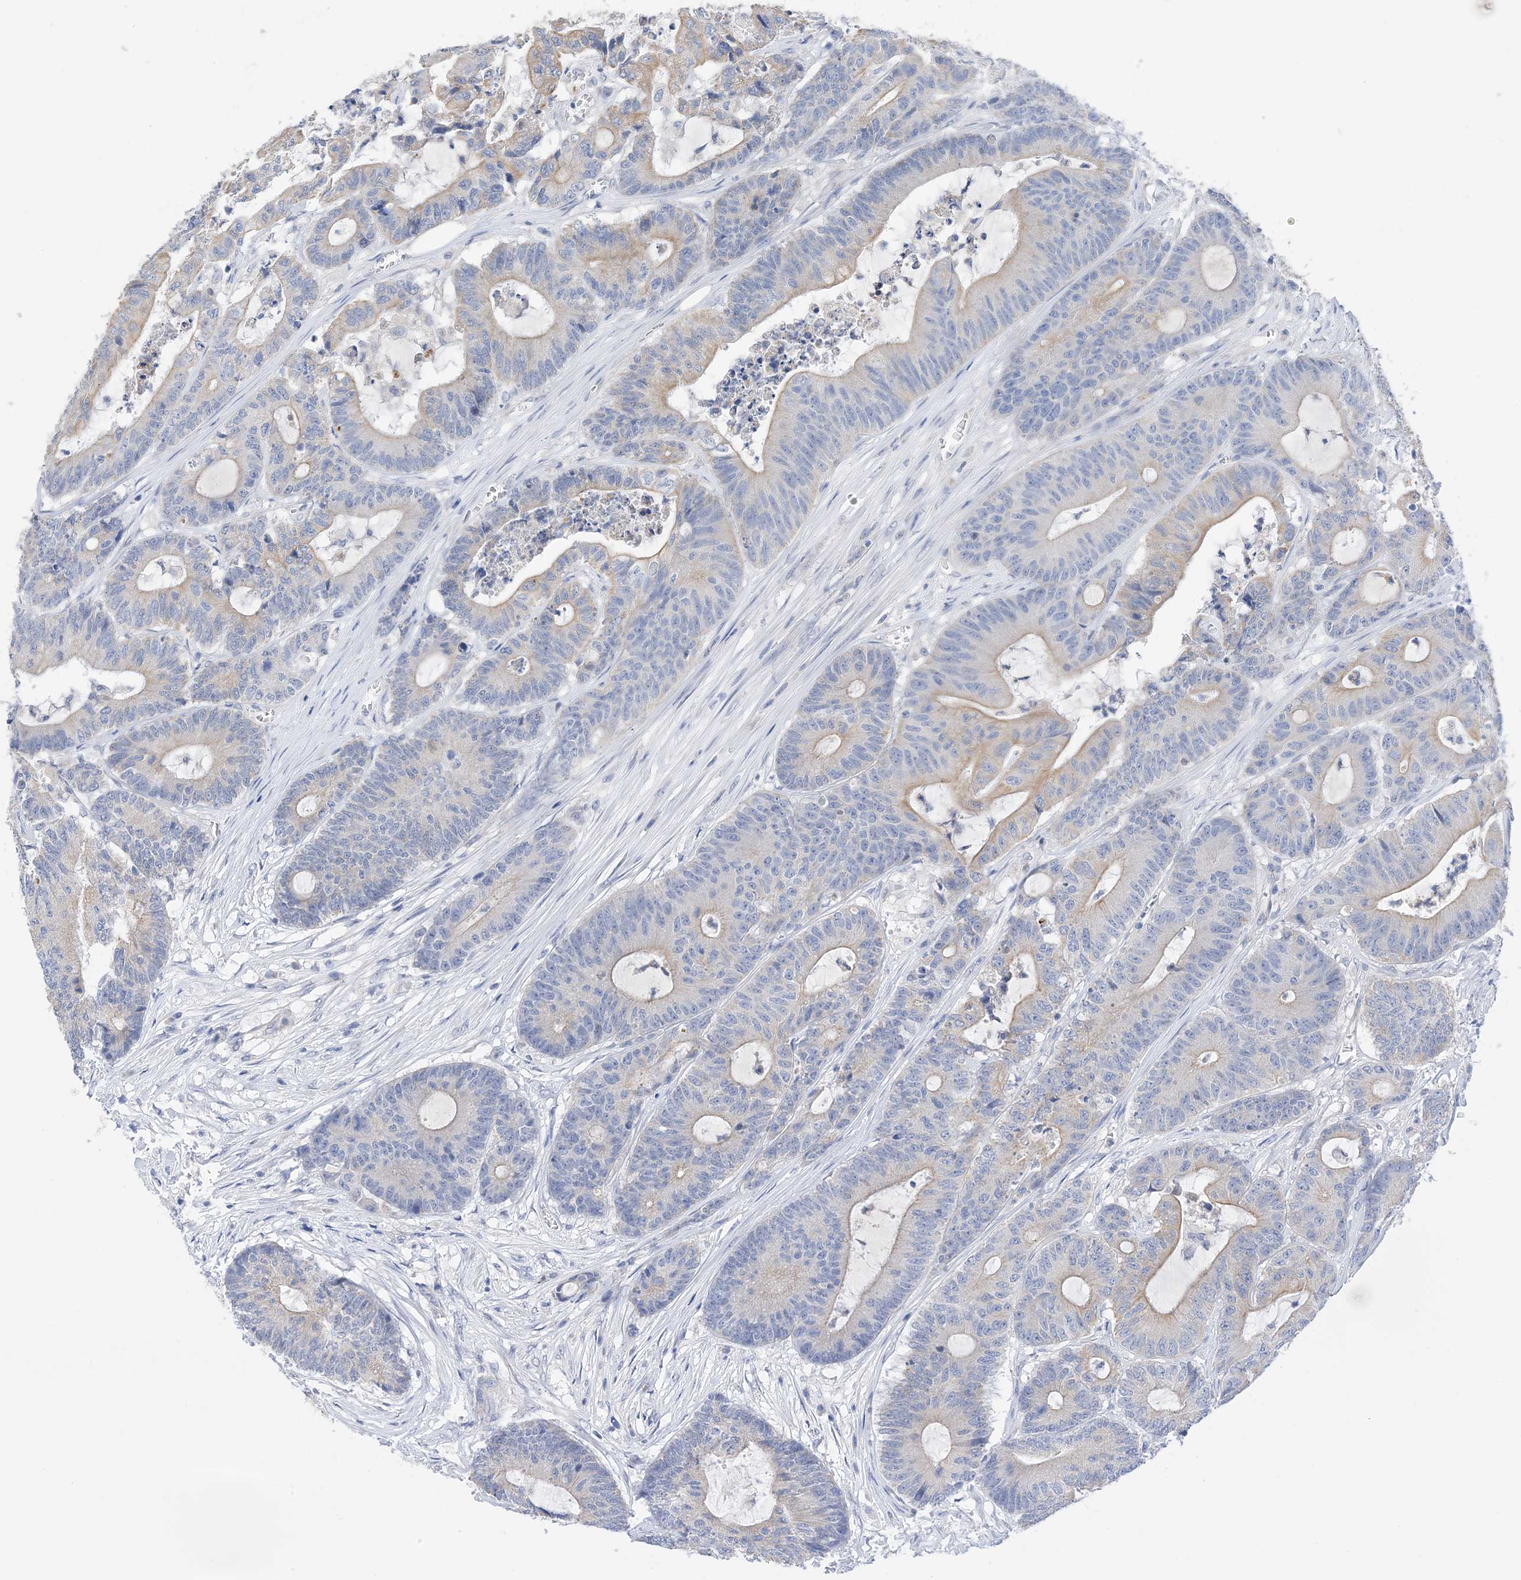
{"staining": {"intensity": "weak", "quantity": "25%-75%", "location": "cytoplasmic/membranous"}, "tissue": "colorectal cancer", "cell_type": "Tumor cells", "image_type": "cancer", "snomed": [{"axis": "morphology", "description": "Adenocarcinoma, NOS"}, {"axis": "topography", "description": "Colon"}], "caption": "An image showing weak cytoplasmic/membranous positivity in approximately 25%-75% of tumor cells in adenocarcinoma (colorectal), as visualized by brown immunohistochemical staining.", "gene": "PLK4", "patient": {"sex": "female", "age": 84}}